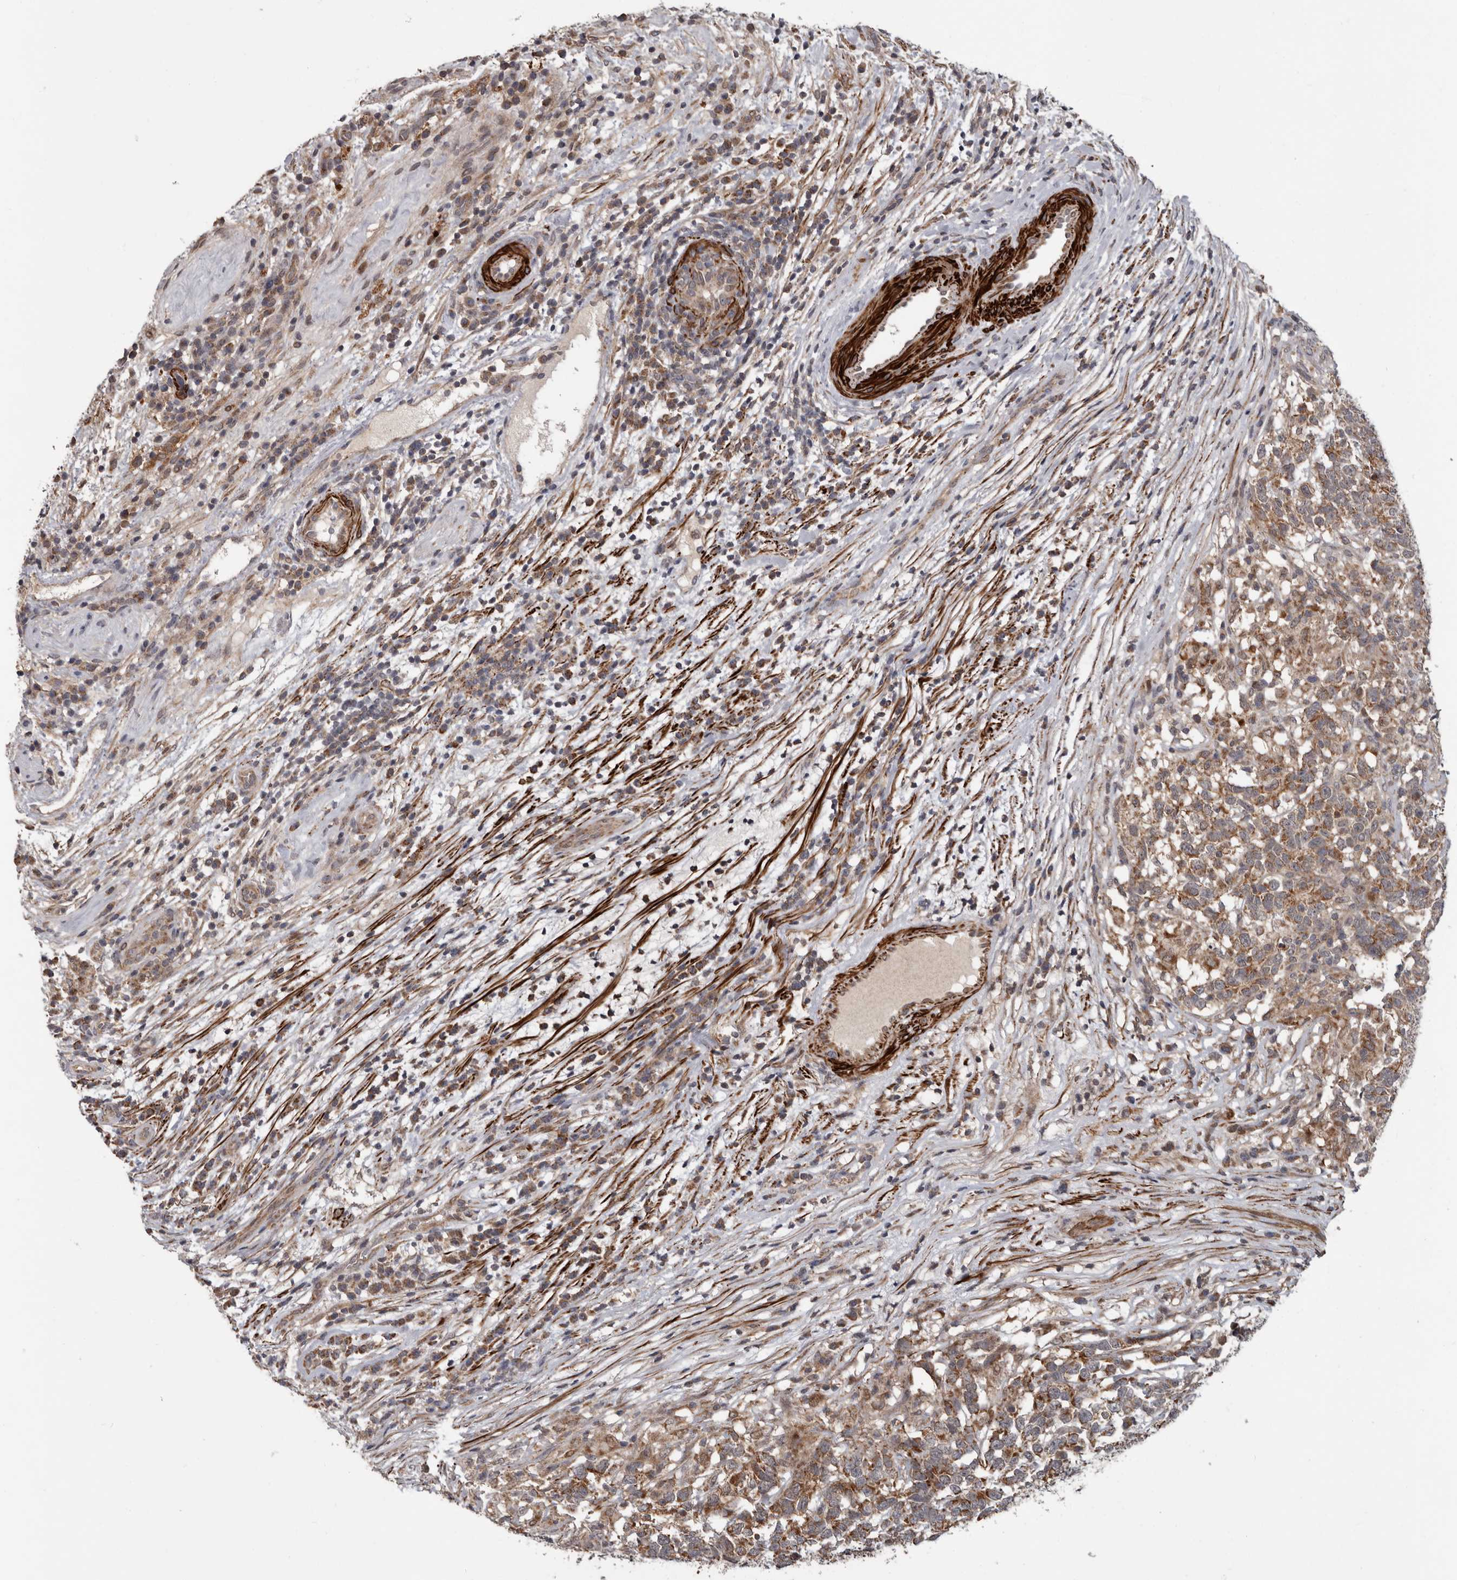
{"staining": {"intensity": "moderate", "quantity": ">75%", "location": "cytoplasmic/membranous"}, "tissue": "testis cancer", "cell_type": "Tumor cells", "image_type": "cancer", "snomed": [{"axis": "morphology", "description": "Carcinoma, Embryonal, NOS"}, {"axis": "topography", "description": "Testis"}], "caption": "Human embryonal carcinoma (testis) stained for a protein (brown) displays moderate cytoplasmic/membranous positive staining in approximately >75% of tumor cells.", "gene": "FGFR4", "patient": {"sex": "male", "age": 26}}